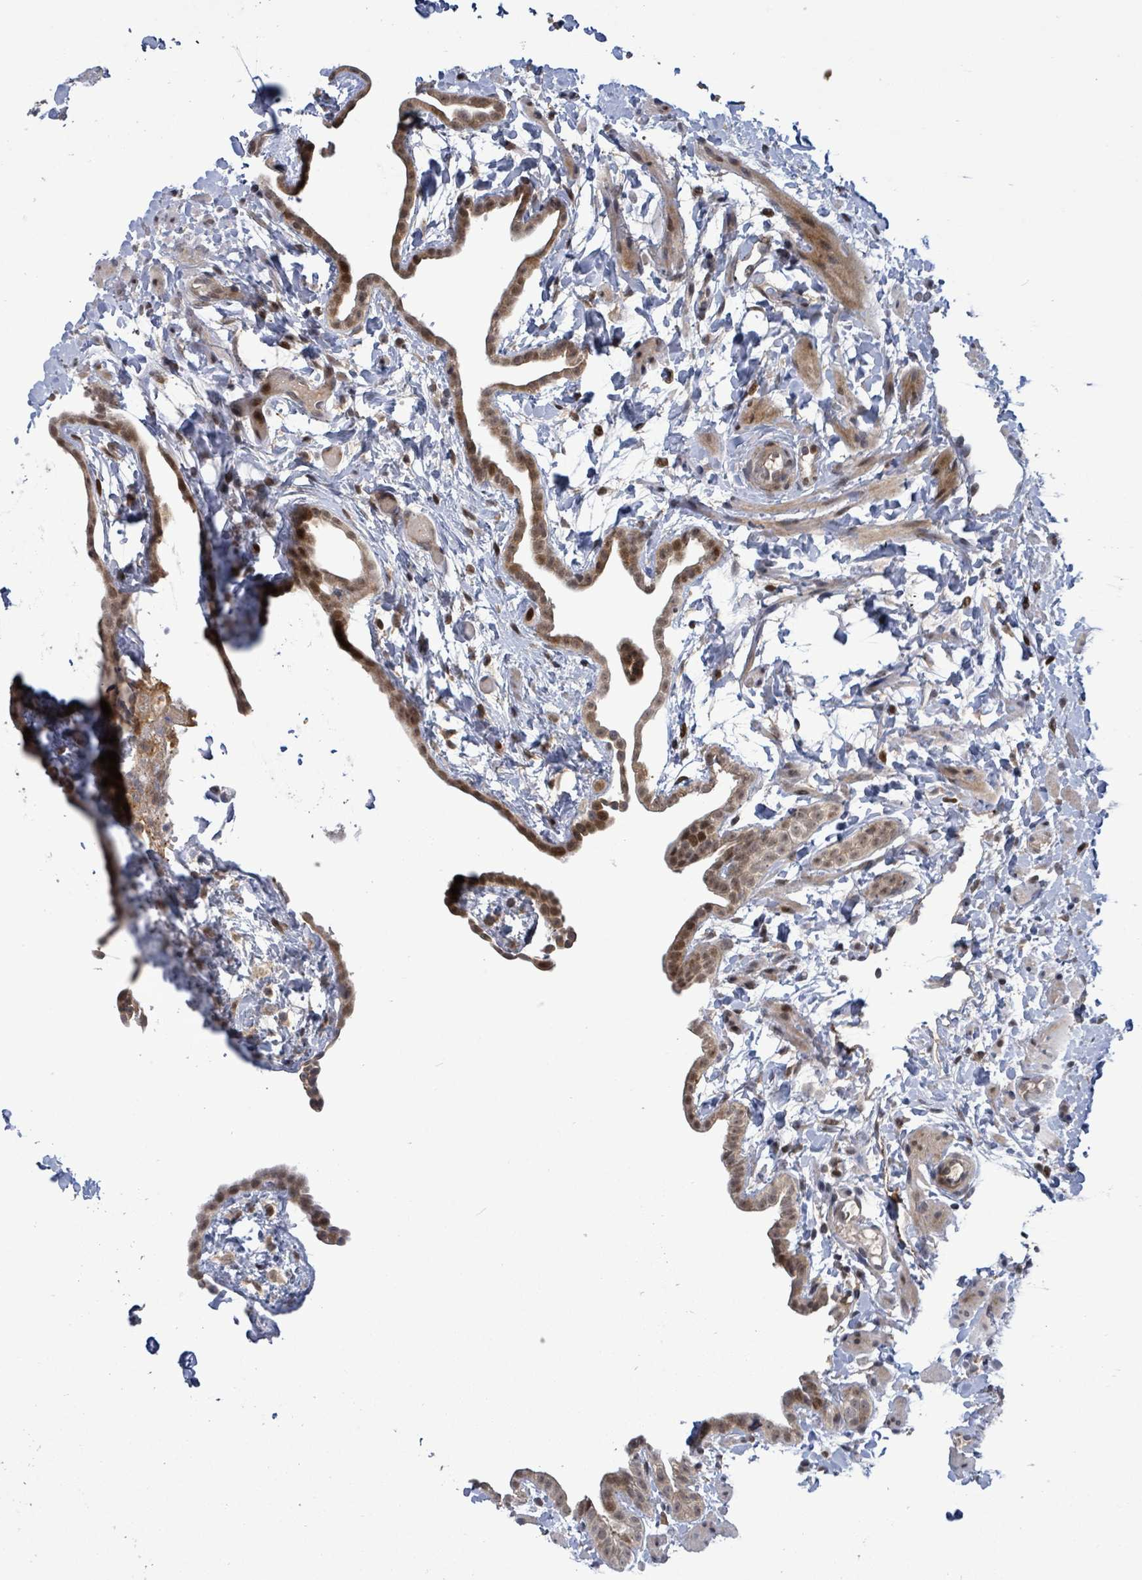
{"staining": {"intensity": "moderate", "quantity": ">75%", "location": "cytoplasmic/membranous,nuclear"}, "tissue": "fallopian tube", "cell_type": "Glandular cells", "image_type": "normal", "snomed": [{"axis": "morphology", "description": "Normal tissue, NOS"}, {"axis": "topography", "description": "Fallopian tube"}], "caption": "Immunohistochemical staining of unremarkable fallopian tube demonstrates >75% levels of moderate cytoplasmic/membranous,nuclear protein staining in approximately >75% of glandular cells. The staining was performed using DAB (3,3'-diaminobenzidine) to visualize the protein expression in brown, while the nuclei were stained in blue with hematoxylin (Magnification: 20x).", "gene": "FBXO6", "patient": {"sex": "female", "age": 37}}